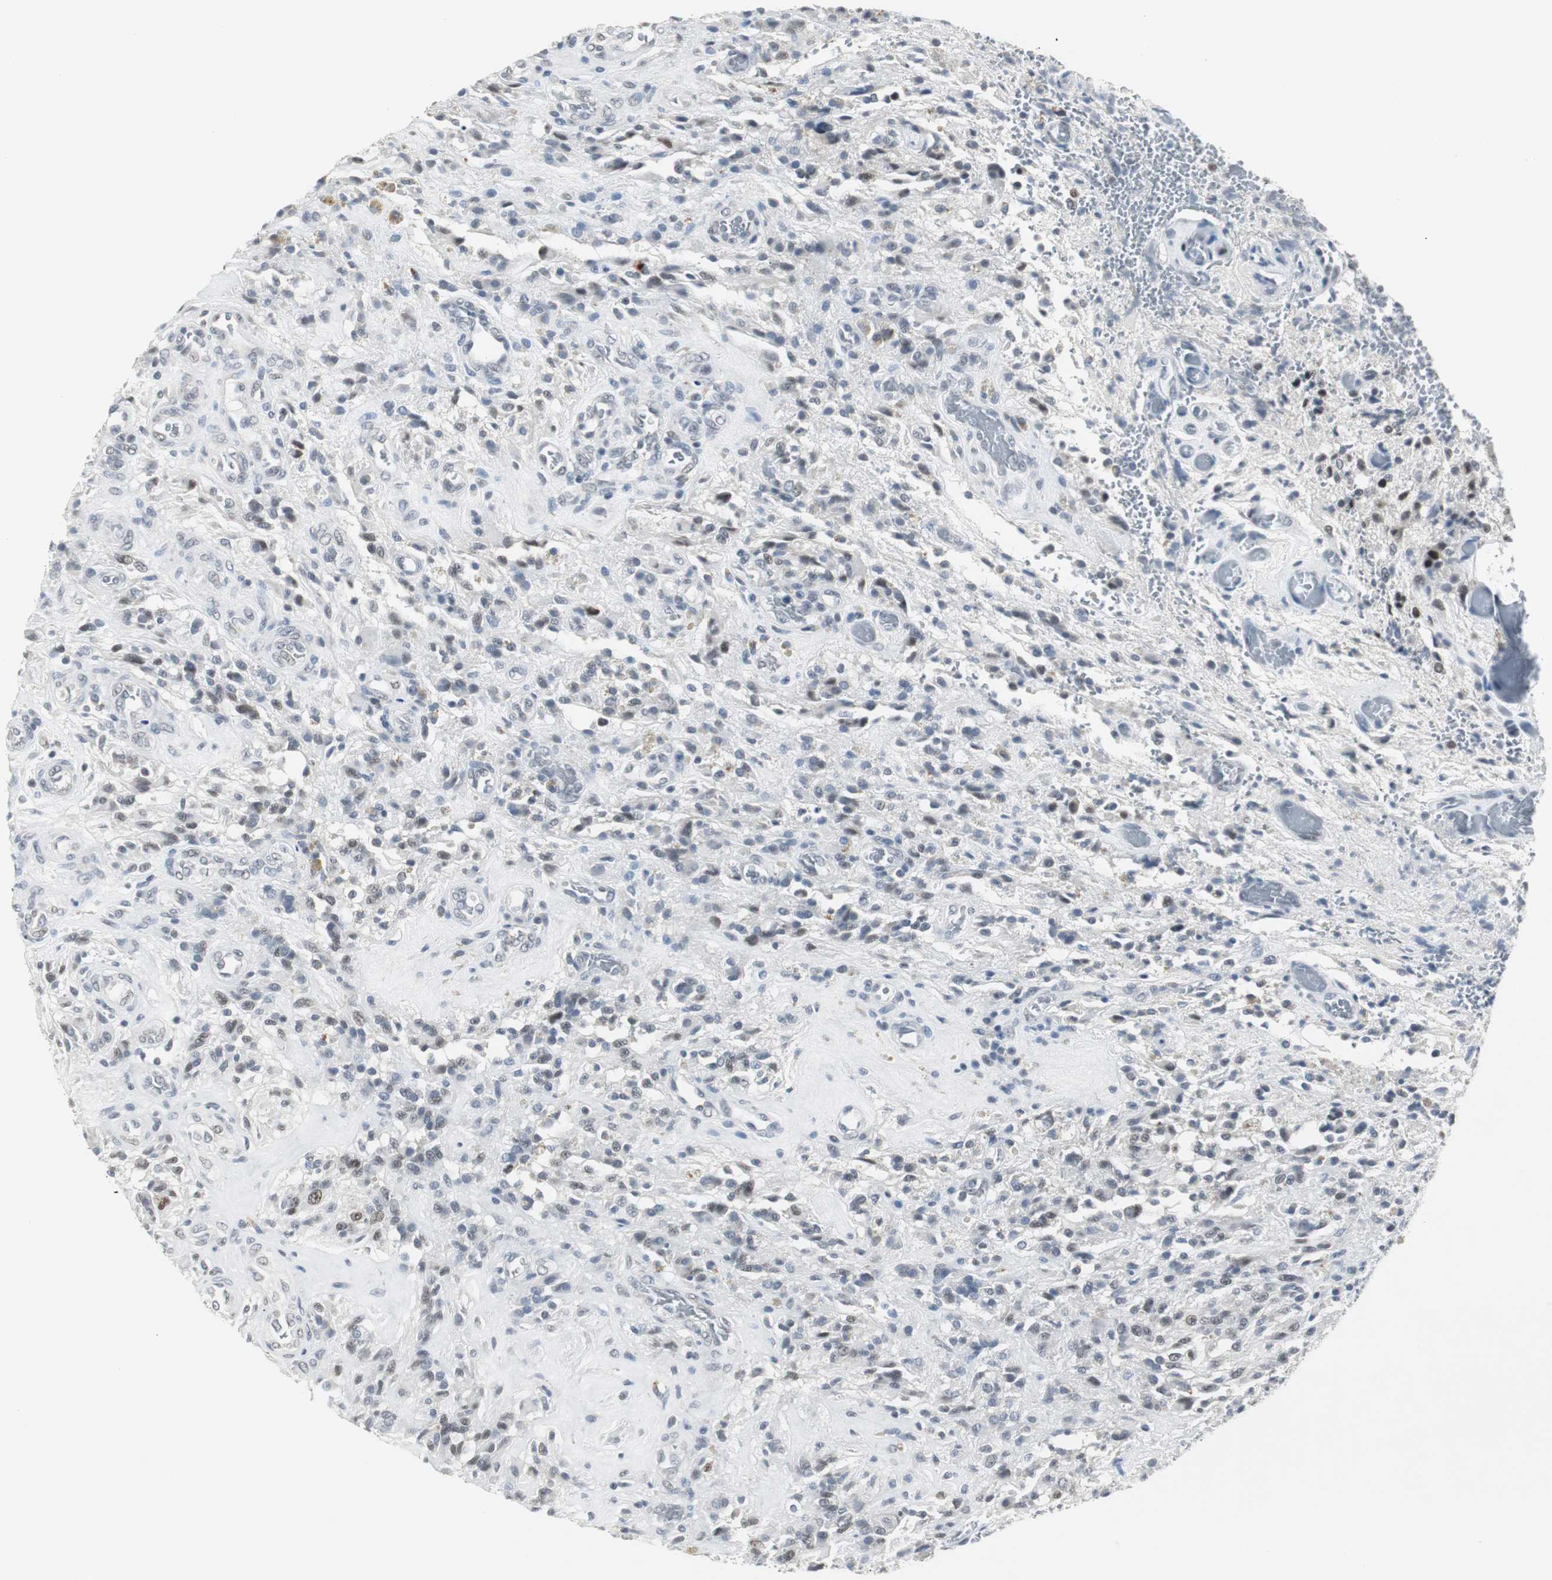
{"staining": {"intensity": "weak", "quantity": "<25%", "location": "nuclear"}, "tissue": "glioma", "cell_type": "Tumor cells", "image_type": "cancer", "snomed": [{"axis": "morphology", "description": "Normal tissue, NOS"}, {"axis": "morphology", "description": "Glioma, malignant, High grade"}, {"axis": "topography", "description": "Cerebral cortex"}], "caption": "DAB (3,3'-diaminobenzidine) immunohistochemical staining of human high-grade glioma (malignant) demonstrates no significant expression in tumor cells.", "gene": "ELK1", "patient": {"sex": "male", "age": 56}}